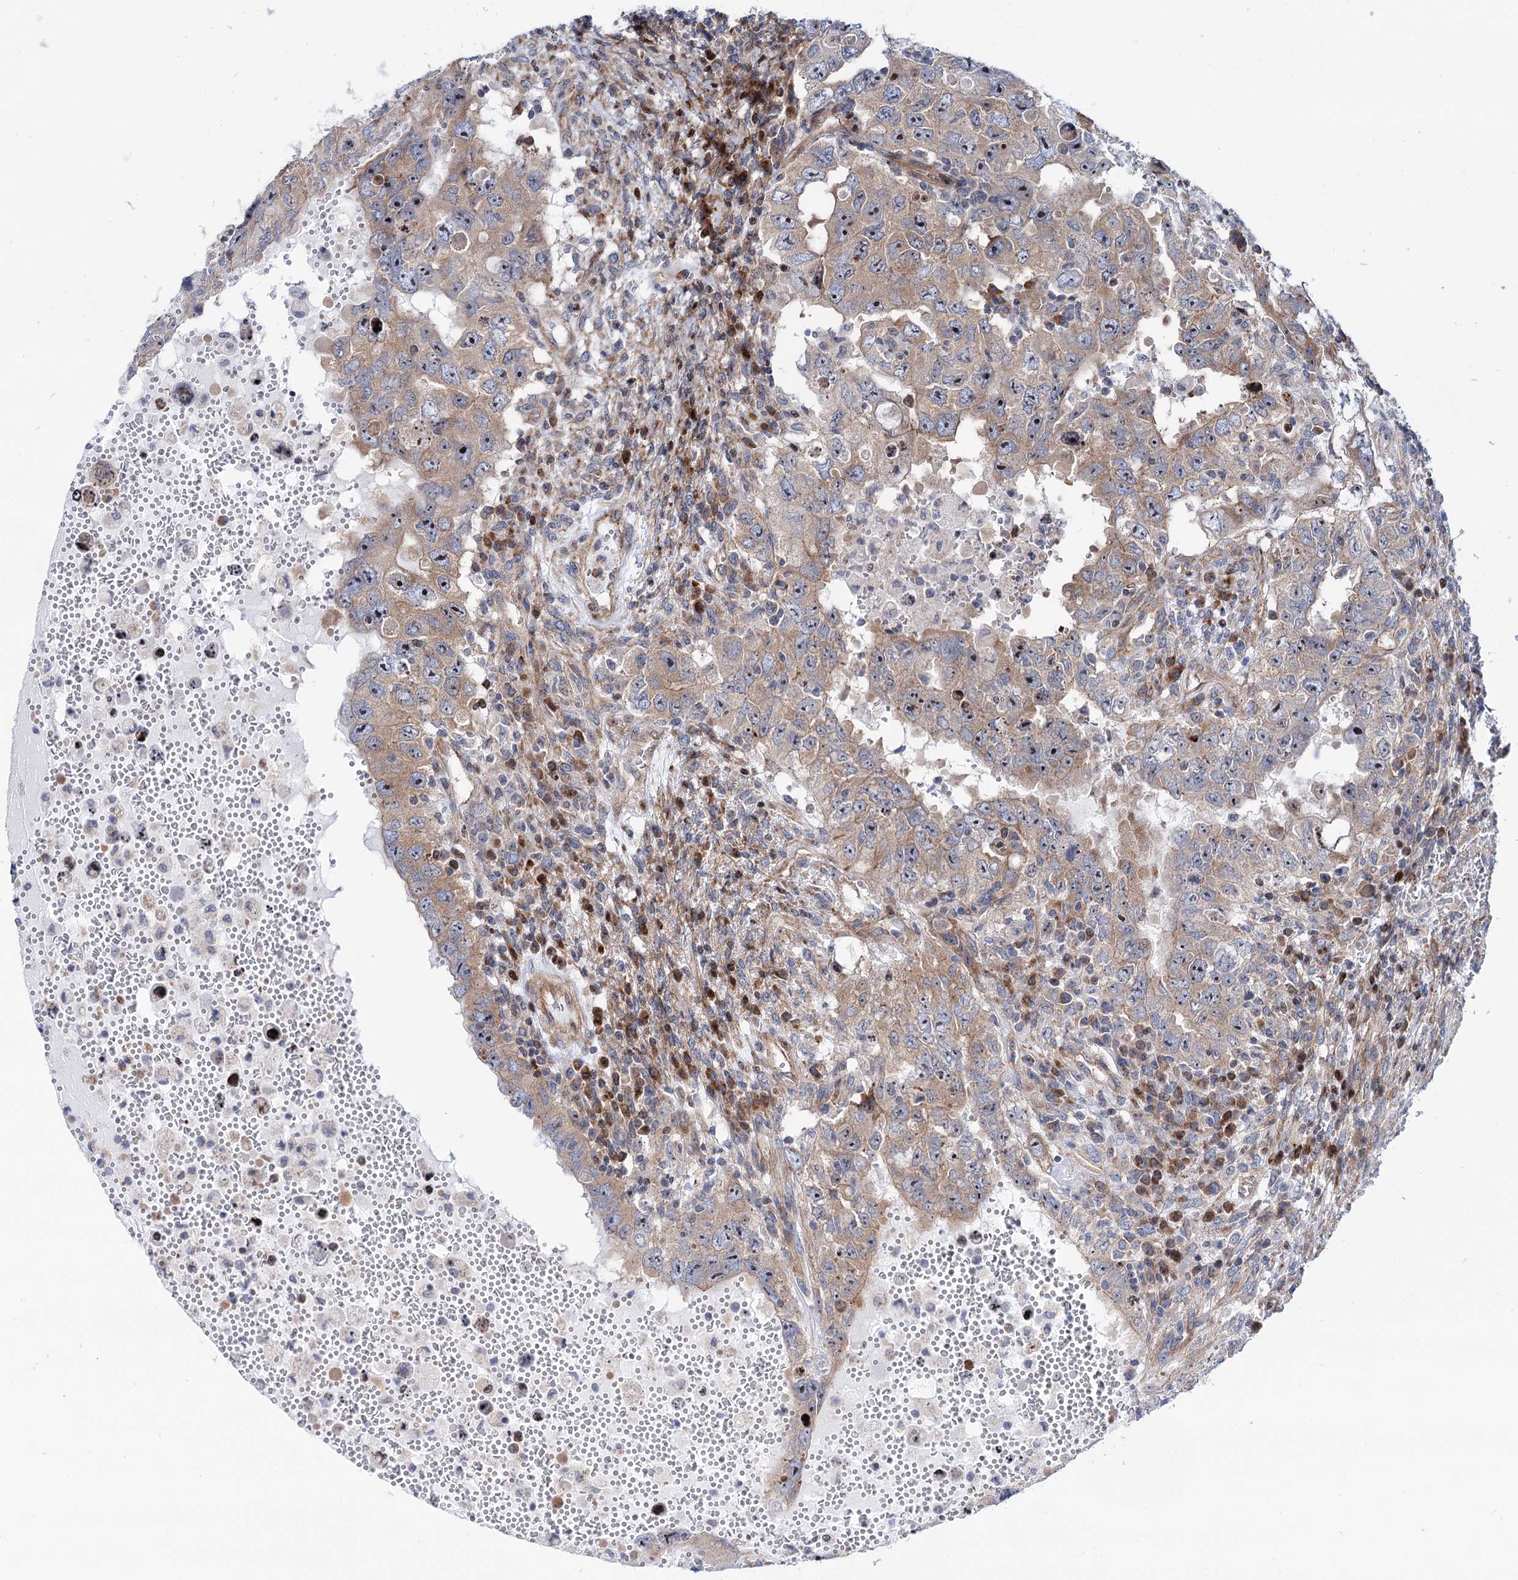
{"staining": {"intensity": "moderate", "quantity": "<25%", "location": "nuclear"}, "tissue": "testis cancer", "cell_type": "Tumor cells", "image_type": "cancer", "snomed": [{"axis": "morphology", "description": "Carcinoma, Embryonal, NOS"}, {"axis": "topography", "description": "Testis"}], "caption": "Brown immunohistochemical staining in human testis cancer (embryonal carcinoma) reveals moderate nuclear expression in about <25% of tumor cells.", "gene": "THAP9", "patient": {"sex": "male", "age": 26}}